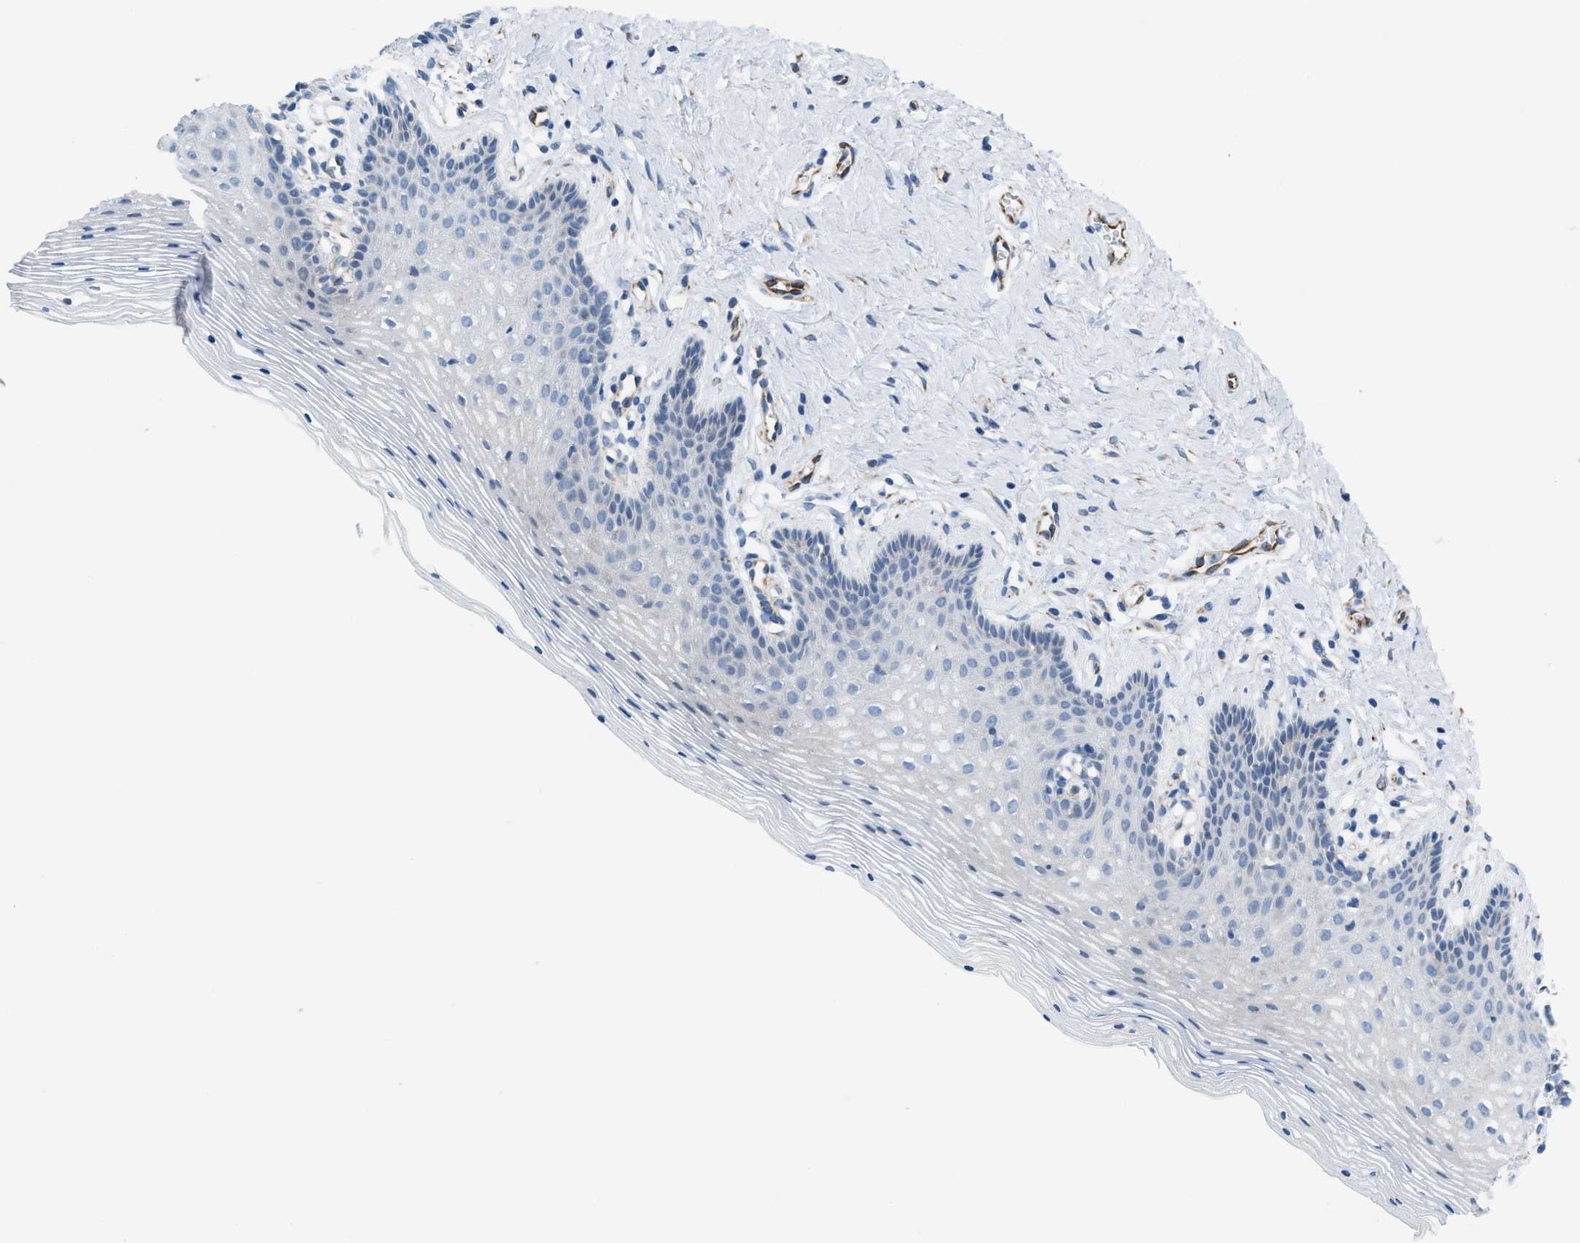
{"staining": {"intensity": "negative", "quantity": "none", "location": "none"}, "tissue": "vagina", "cell_type": "Squamous epithelial cells", "image_type": "normal", "snomed": [{"axis": "morphology", "description": "Normal tissue, NOS"}, {"axis": "topography", "description": "Vagina"}], "caption": "High power microscopy micrograph of an IHC micrograph of unremarkable vagina, revealing no significant expression in squamous epithelial cells.", "gene": "SLC12A1", "patient": {"sex": "female", "age": 32}}